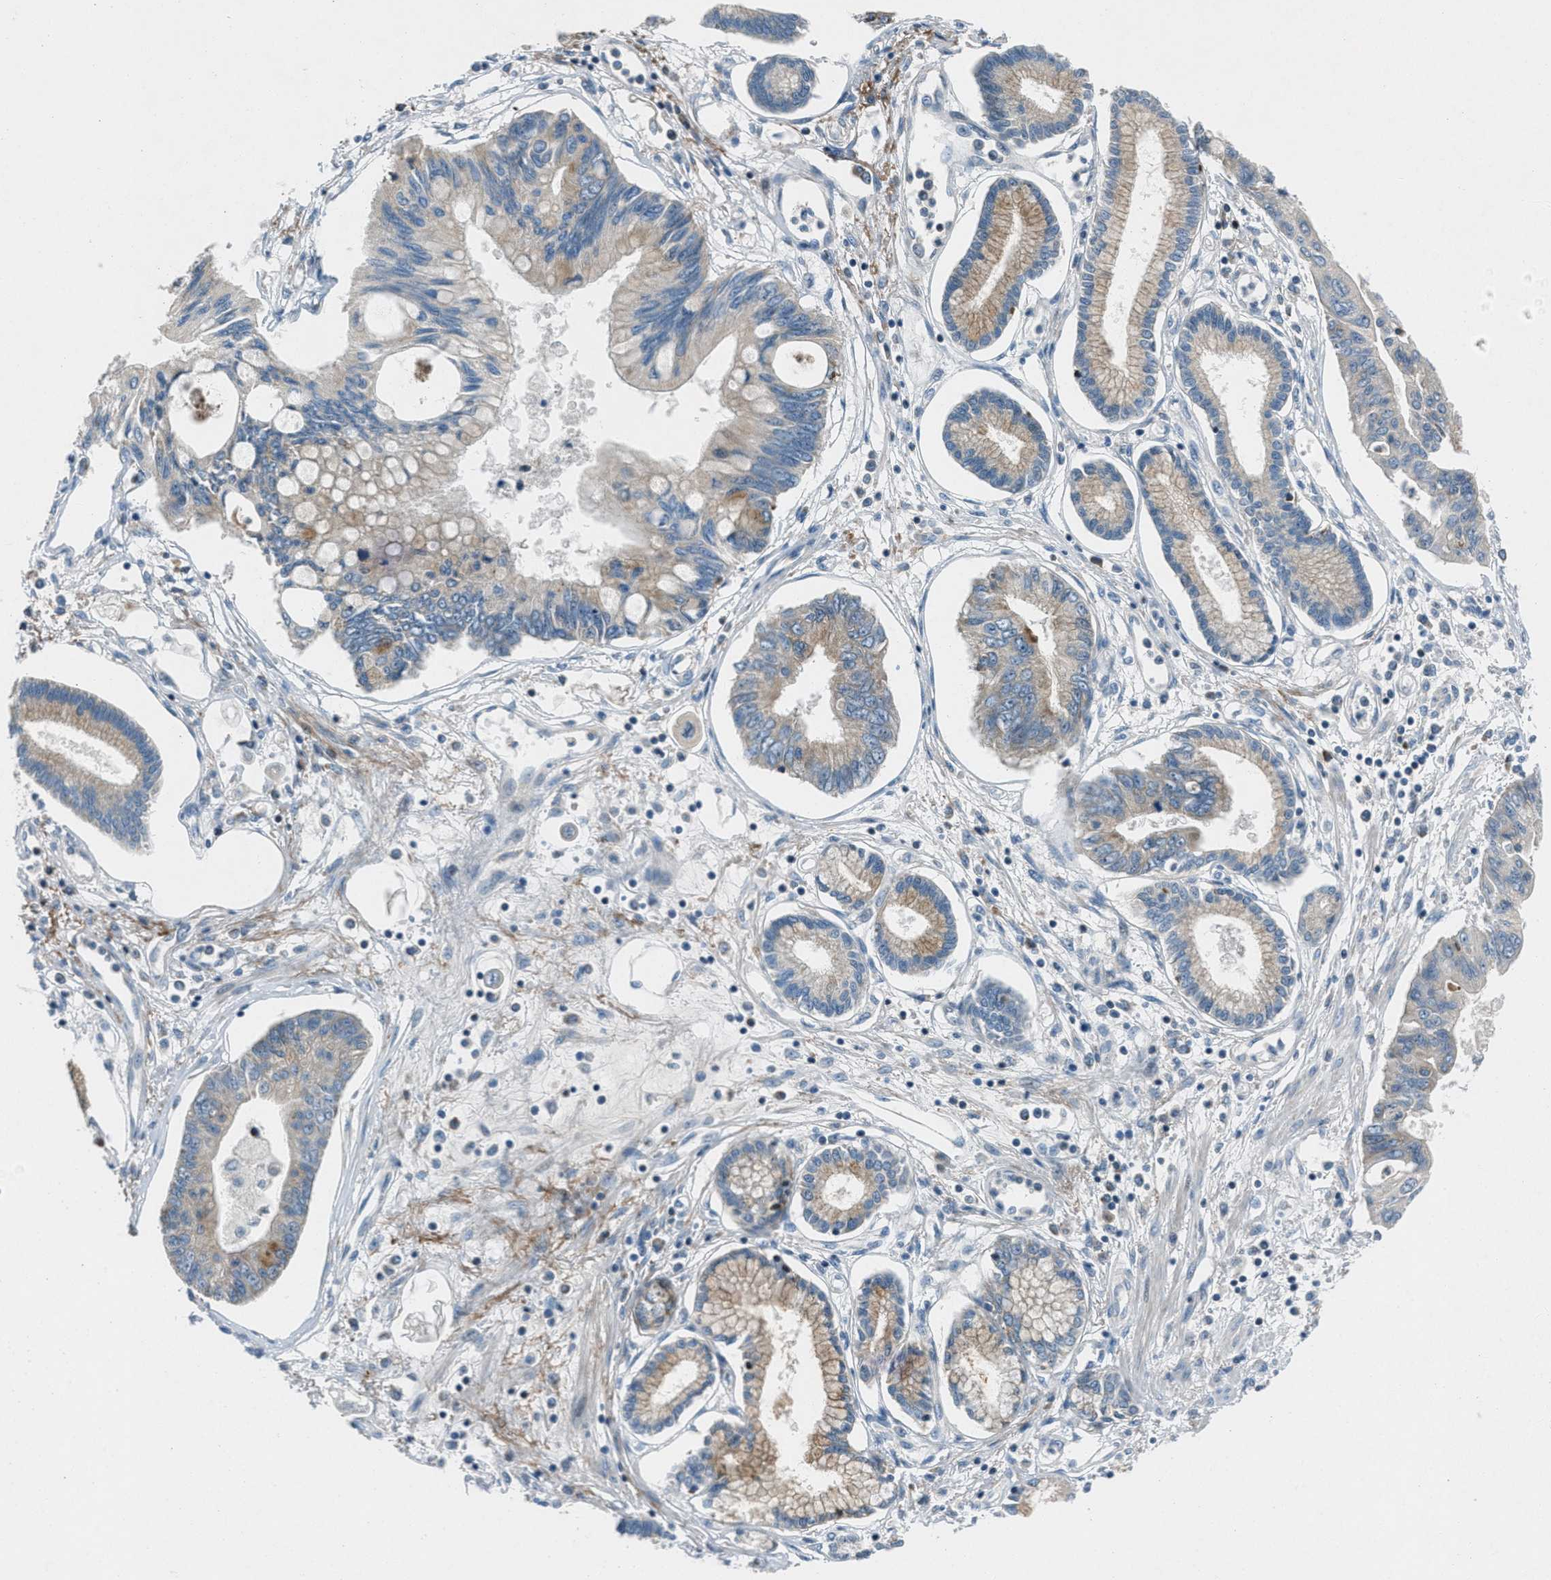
{"staining": {"intensity": "weak", "quantity": "25%-75%", "location": "cytoplasmic/membranous"}, "tissue": "pancreatic cancer", "cell_type": "Tumor cells", "image_type": "cancer", "snomed": [{"axis": "morphology", "description": "Adenocarcinoma, NOS"}, {"axis": "topography", "description": "Pancreas"}], "caption": "Human adenocarcinoma (pancreatic) stained for a protein (brown) displays weak cytoplasmic/membranous positive expression in about 25%-75% of tumor cells.", "gene": "CLEC2D", "patient": {"sex": "female", "age": 77}}